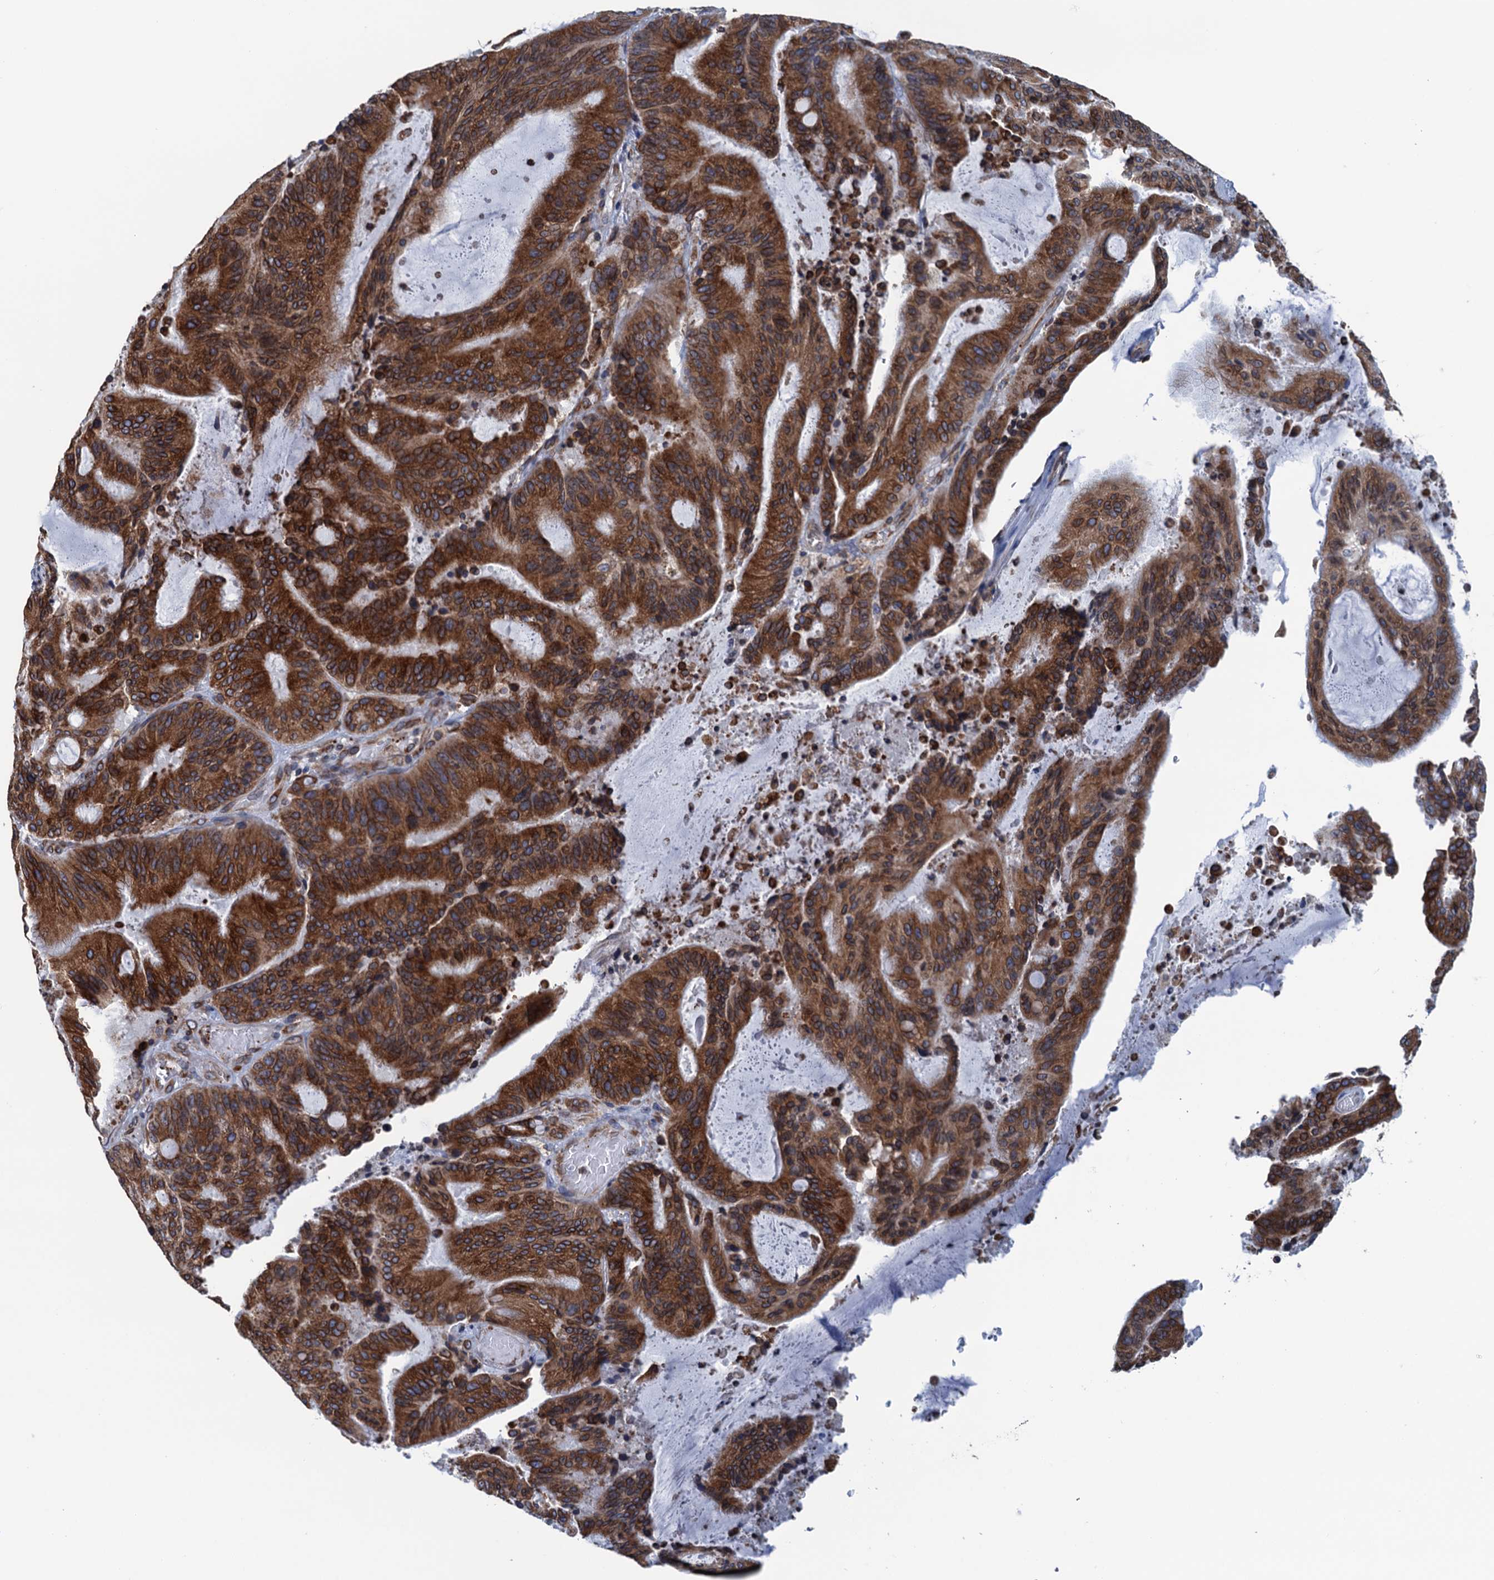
{"staining": {"intensity": "strong", "quantity": ">75%", "location": "cytoplasmic/membranous"}, "tissue": "liver cancer", "cell_type": "Tumor cells", "image_type": "cancer", "snomed": [{"axis": "morphology", "description": "Normal tissue, NOS"}, {"axis": "morphology", "description": "Cholangiocarcinoma"}, {"axis": "topography", "description": "Liver"}, {"axis": "topography", "description": "Peripheral nerve tissue"}], "caption": "This histopathology image demonstrates immunohistochemistry (IHC) staining of liver cancer (cholangiocarcinoma), with high strong cytoplasmic/membranous positivity in approximately >75% of tumor cells.", "gene": "TMEM205", "patient": {"sex": "female", "age": 73}}